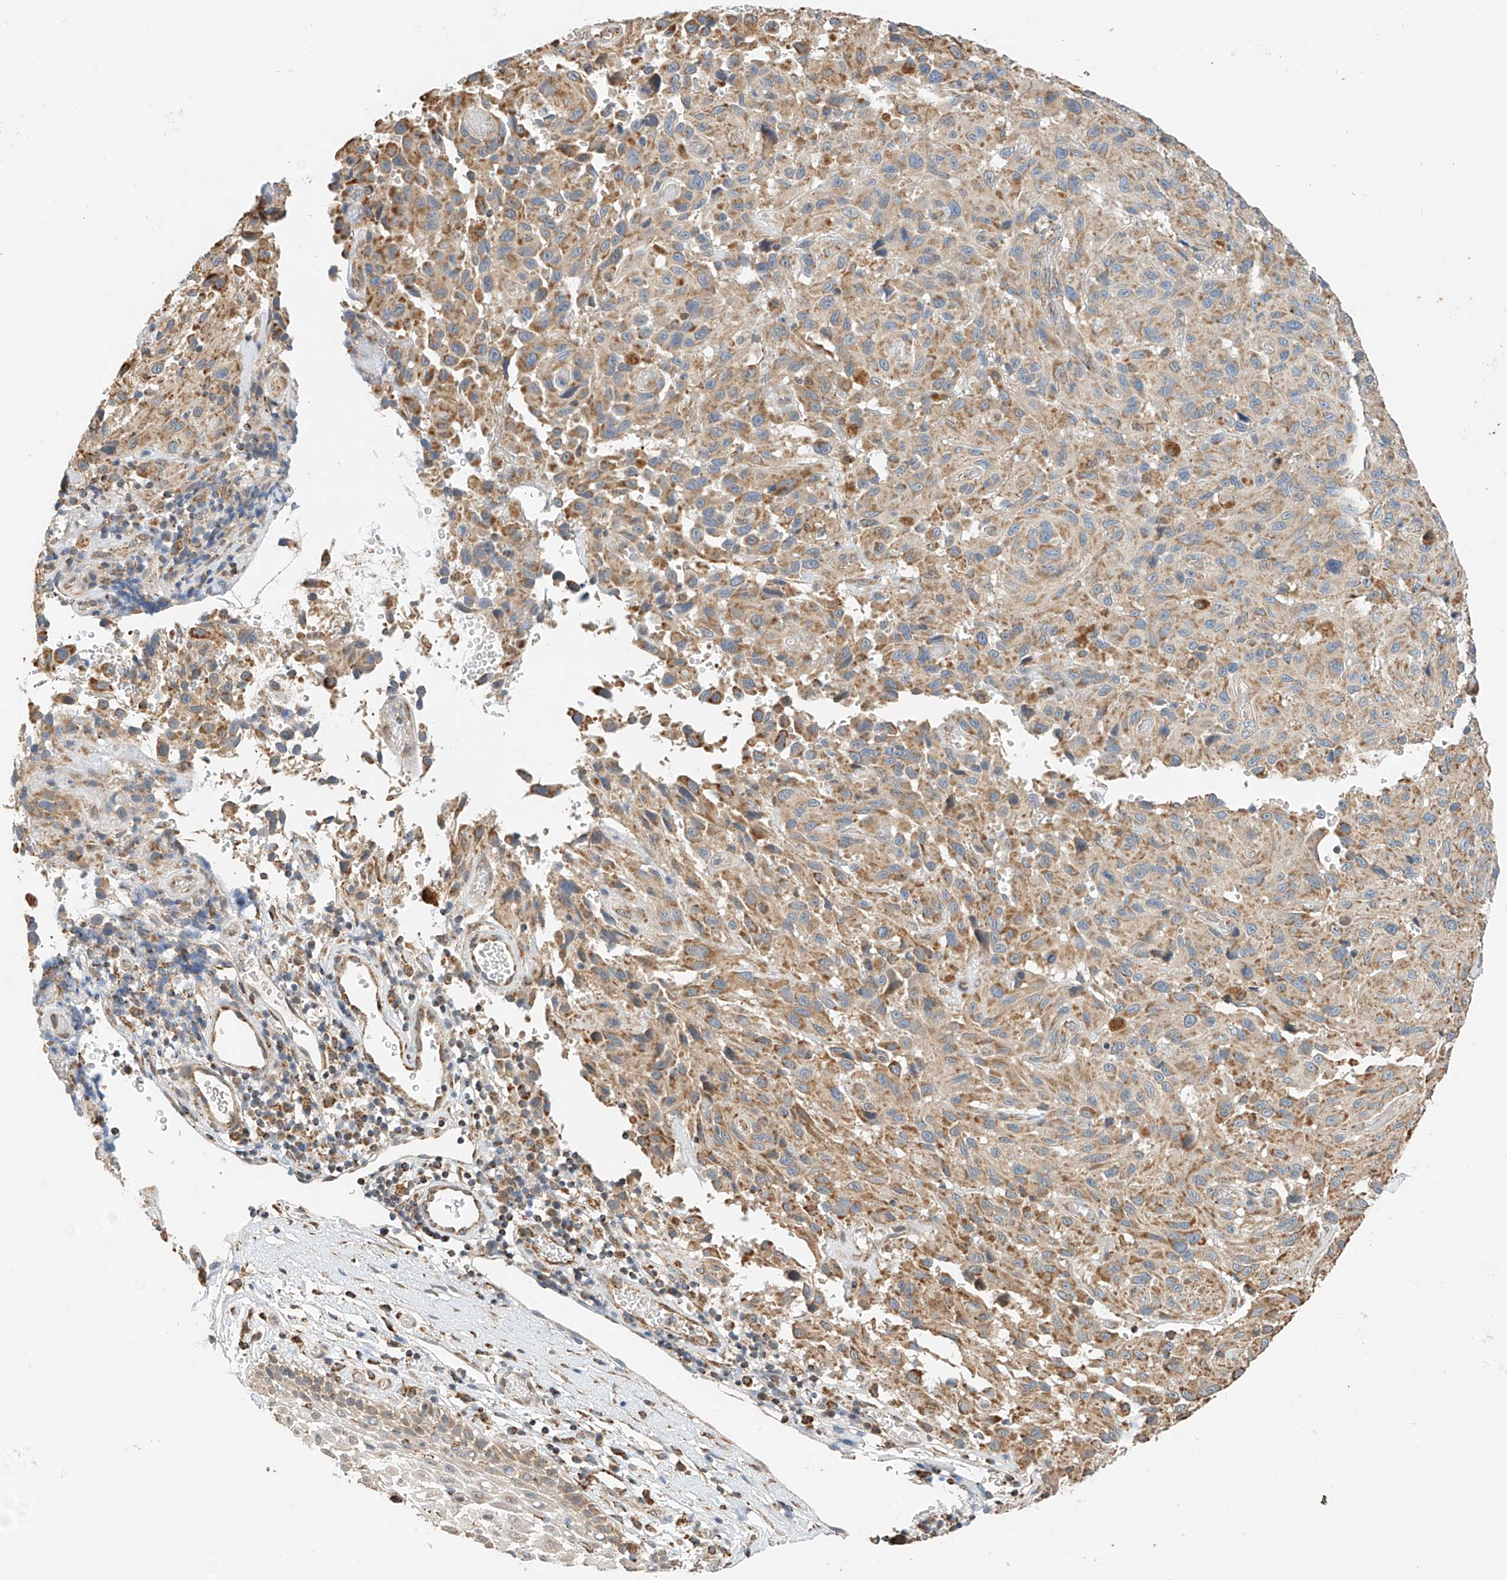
{"staining": {"intensity": "moderate", "quantity": ">75%", "location": "cytoplasmic/membranous"}, "tissue": "melanoma", "cell_type": "Tumor cells", "image_type": "cancer", "snomed": [{"axis": "morphology", "description": "Malignant melanoma, NOS"}, {"axis": "topography", "description": "Skin"}], "caption": "Human melanoma stained with a brown dye demonstrates moderate cytoplasmic/membranous positive expression in approximately >75% of tumor cells.", "gene": "YIPF7", "patient": {"sex": "male", "age": 66}}